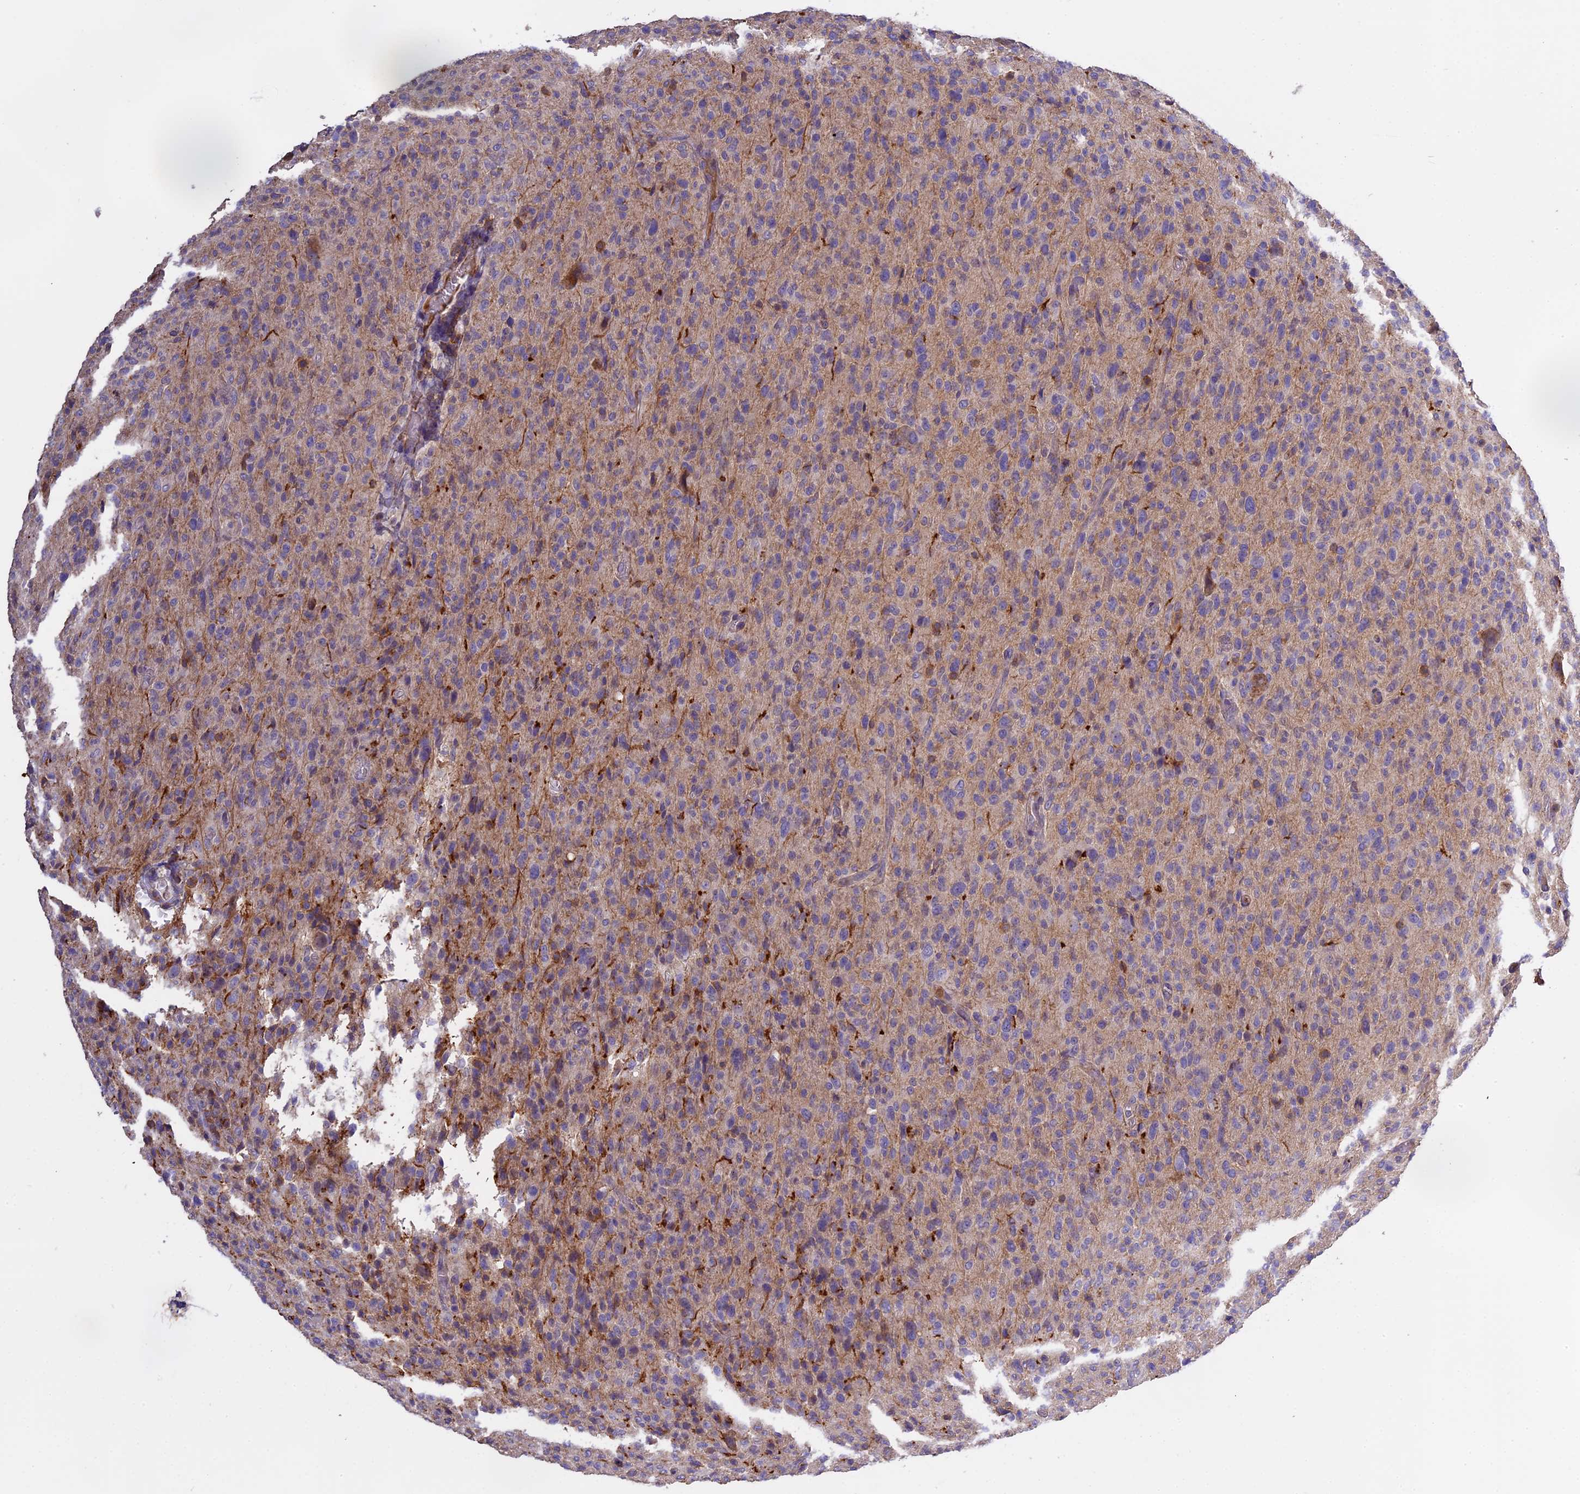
{"staining": {"intensity": "negative", "quantity": "none", "location": "none"}, "tissue": "glioma", "cell_type": "Tumor cells", "image_type": "cancer", "snomed": [{"axis": "morphology", "description": "Glioma, malignant, High grade"}, {"axis": "topography", "description": "Brain"}], "caption": "Histopathology image shows no protein staining in tumor cells of malignant glioma (high-grade) tissue.", "gene": "CFAP119", "patient": {"sex": "female", "age": 57}}